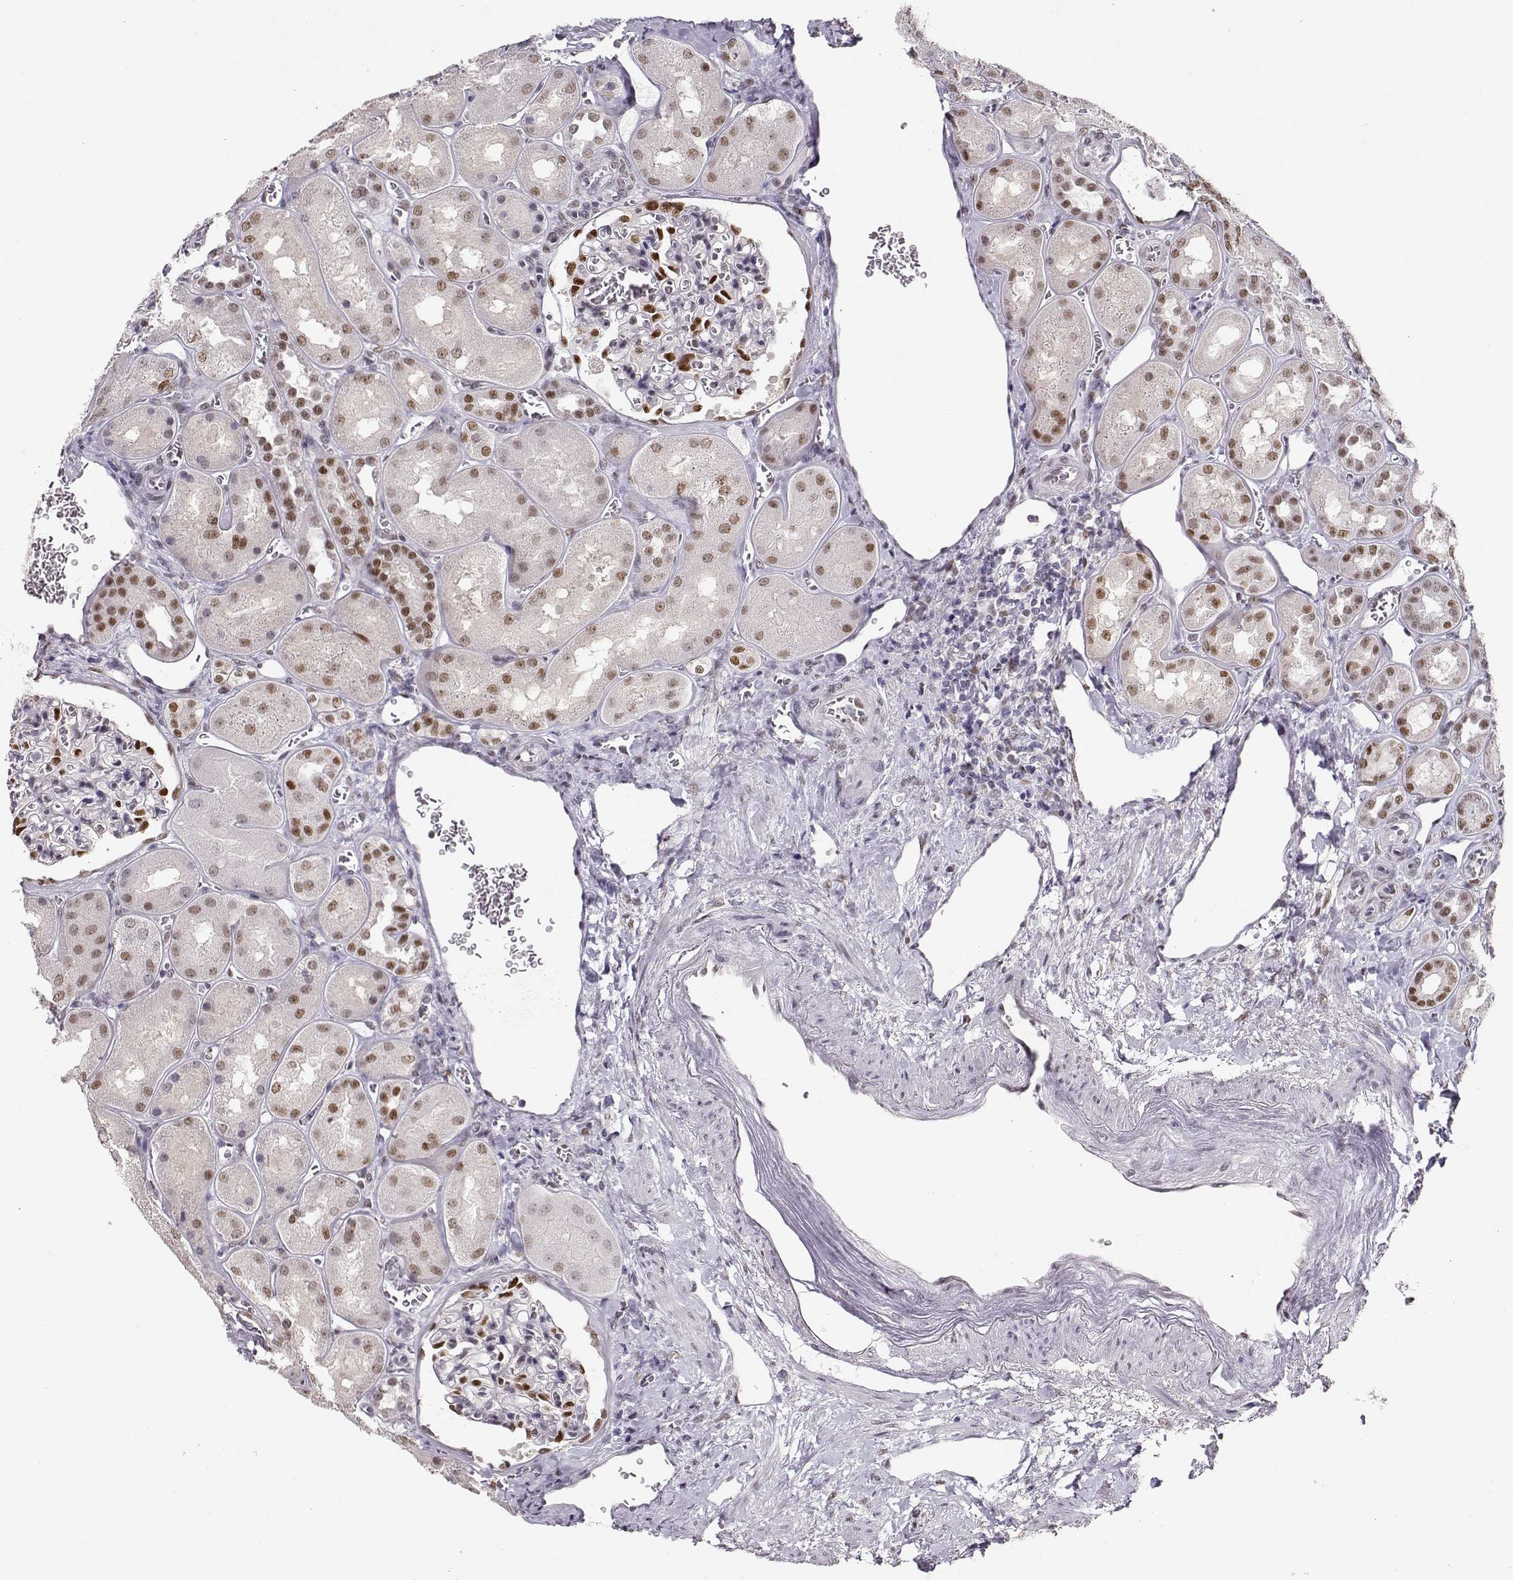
{"staining": {"intensity": "strong", "quantity": "<25%", "location": "nuclear"}, "tissue": "kidney", "cell_type": "Cells in glomeruli", "image_type": "normal", "snomed": [{"axis": "morphology", "description": "Normal tissue, NOS"}, {"axis": "topography", "description": "Kidney"}], "caption": "Kidney was stained to show a protein in brown. There is medium levels of strong nuclear staining in about <25% of cells in glomeruli. (DAB = brown stain, brightfield microscopy at high magnification).", "gene": "POLI", "patient": {"sex": "male", "age": 73}}